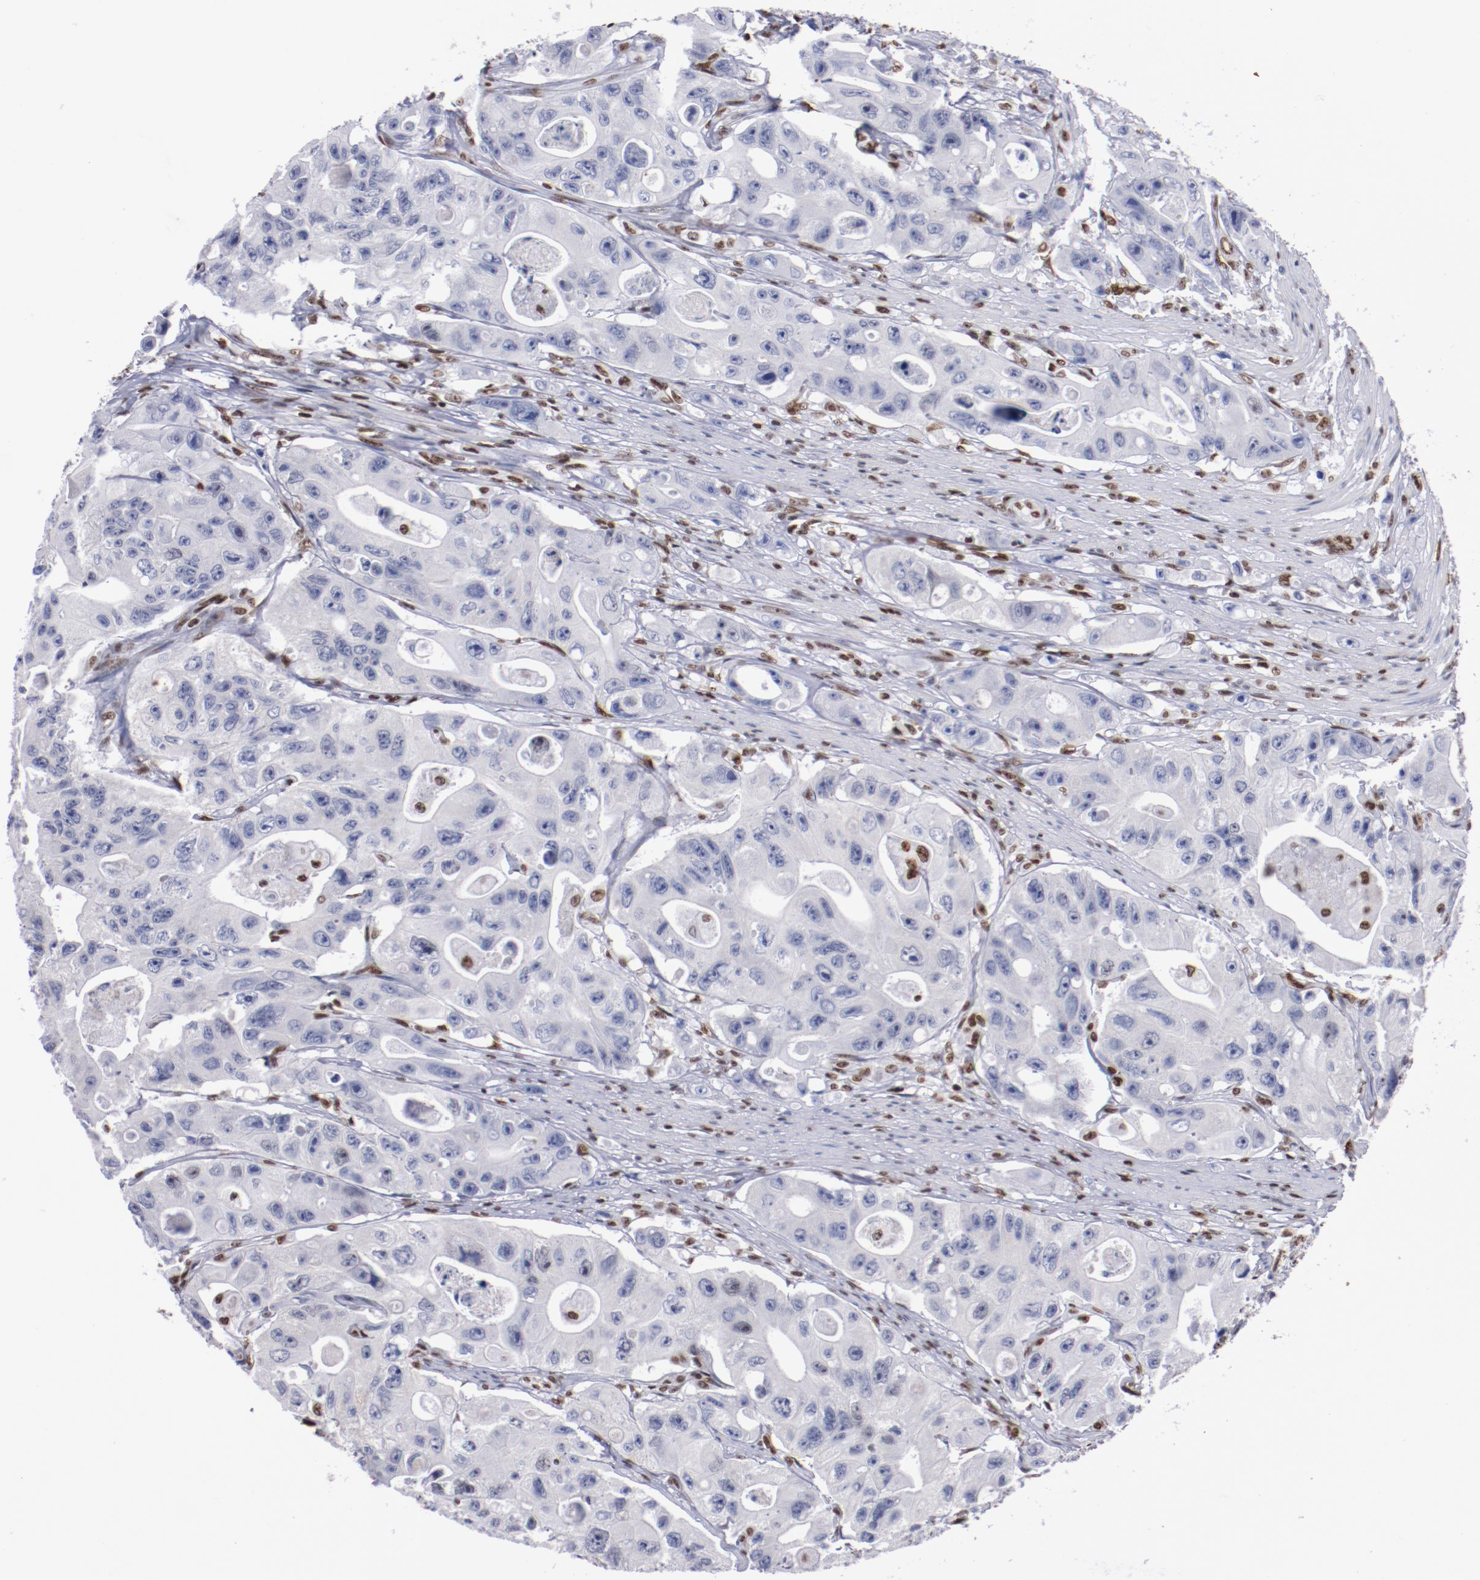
{"staining": {"intensity": "negative", "quantity": "none", "location": "none"}, "tissue": "colorectal cancer", "cell_type": "Tumor cells", "image_type": "cancer", "snomed": [{"axis": "morphology", "description": "Adenocarcinoma, NOS"}, {"axis": "topography", "description": "Colon"}], "caption": "Immunohistochemistry of colorectal cancer exhibits no positivity in tumor cells.", "gene": "IFI16", "patient": {"sex": "female", "age": 46}}